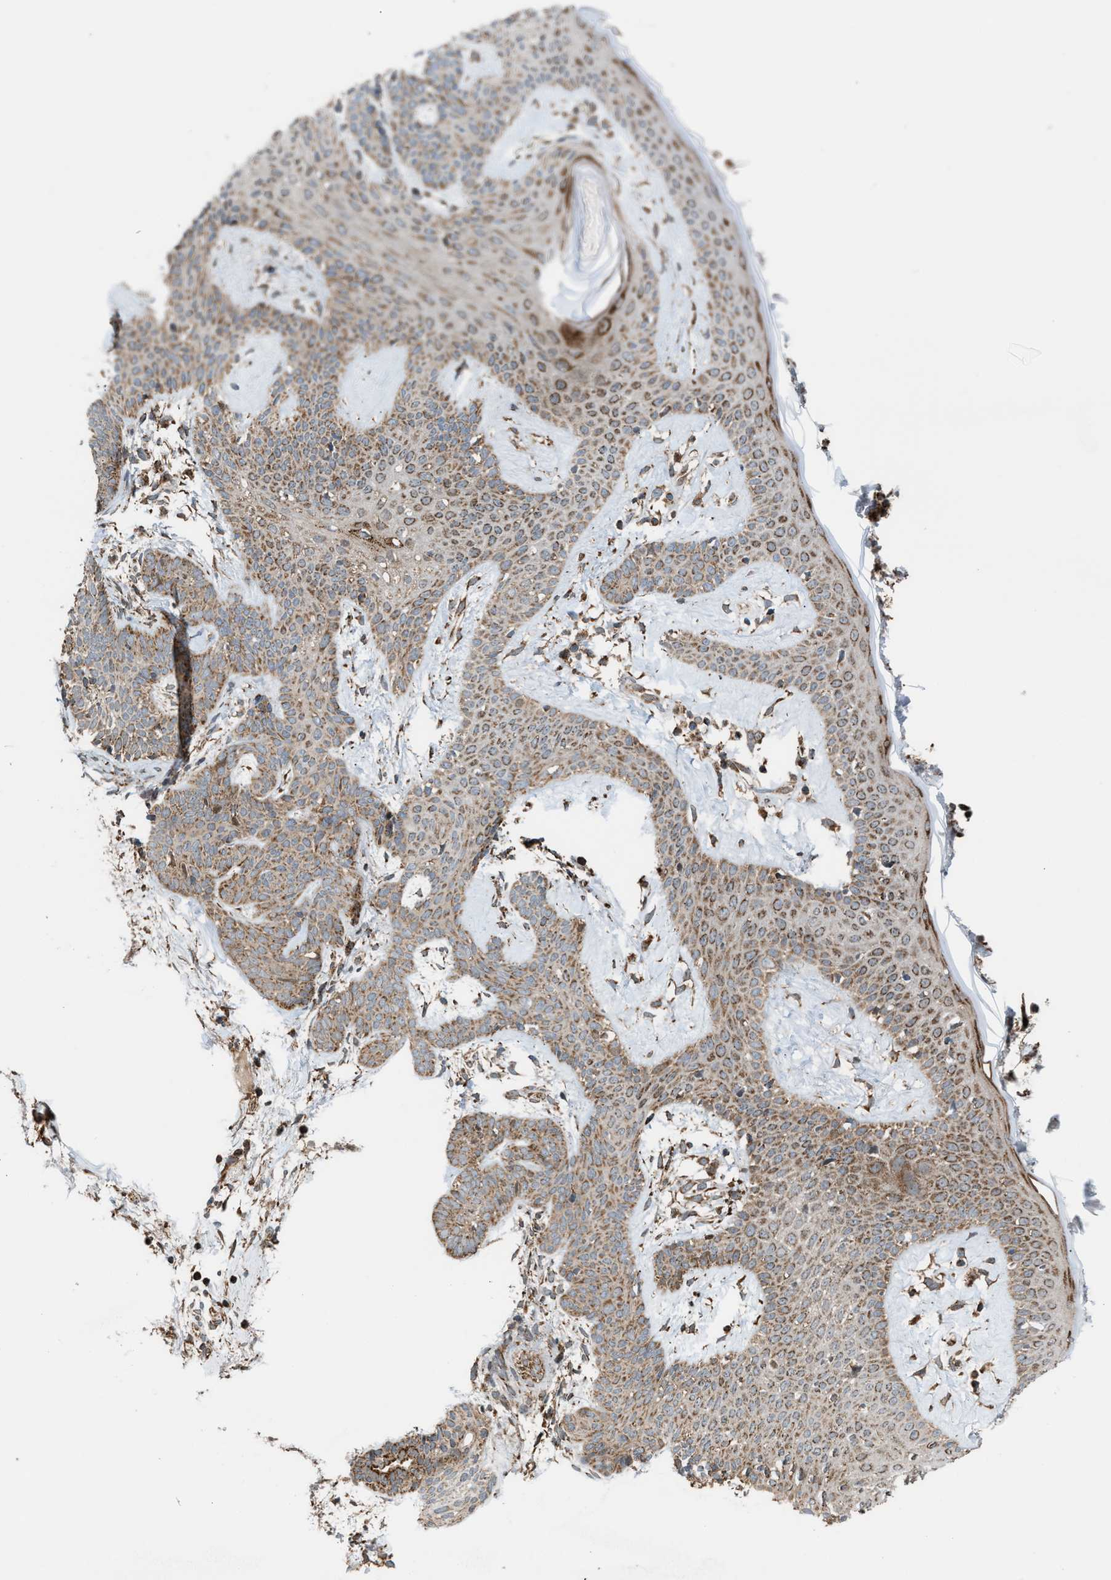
{"staining": {"intensity": "moderate", "quantity": ">75%", "location": "cytoplasmic/membranous"}, "tissue": "skin cancer", "cell_type": "Tumor cells", "image_type": "cancer", "snomed": [{"axis": "morphology", "description": "Developmental malformation"}, {"axis": "morphology", "description": "Basal cell carcinoma"}, {"axis": "topography", "description": "Skin"}], "caption": "The photomicrograph shows staining of basal cell carcinoma (skin), revealing moderate cytoplasmic/membranous protein expression (brown color) within tumor cells.", "gene": "SGSM2", "patient": {"sex": "female", "age": 62}}